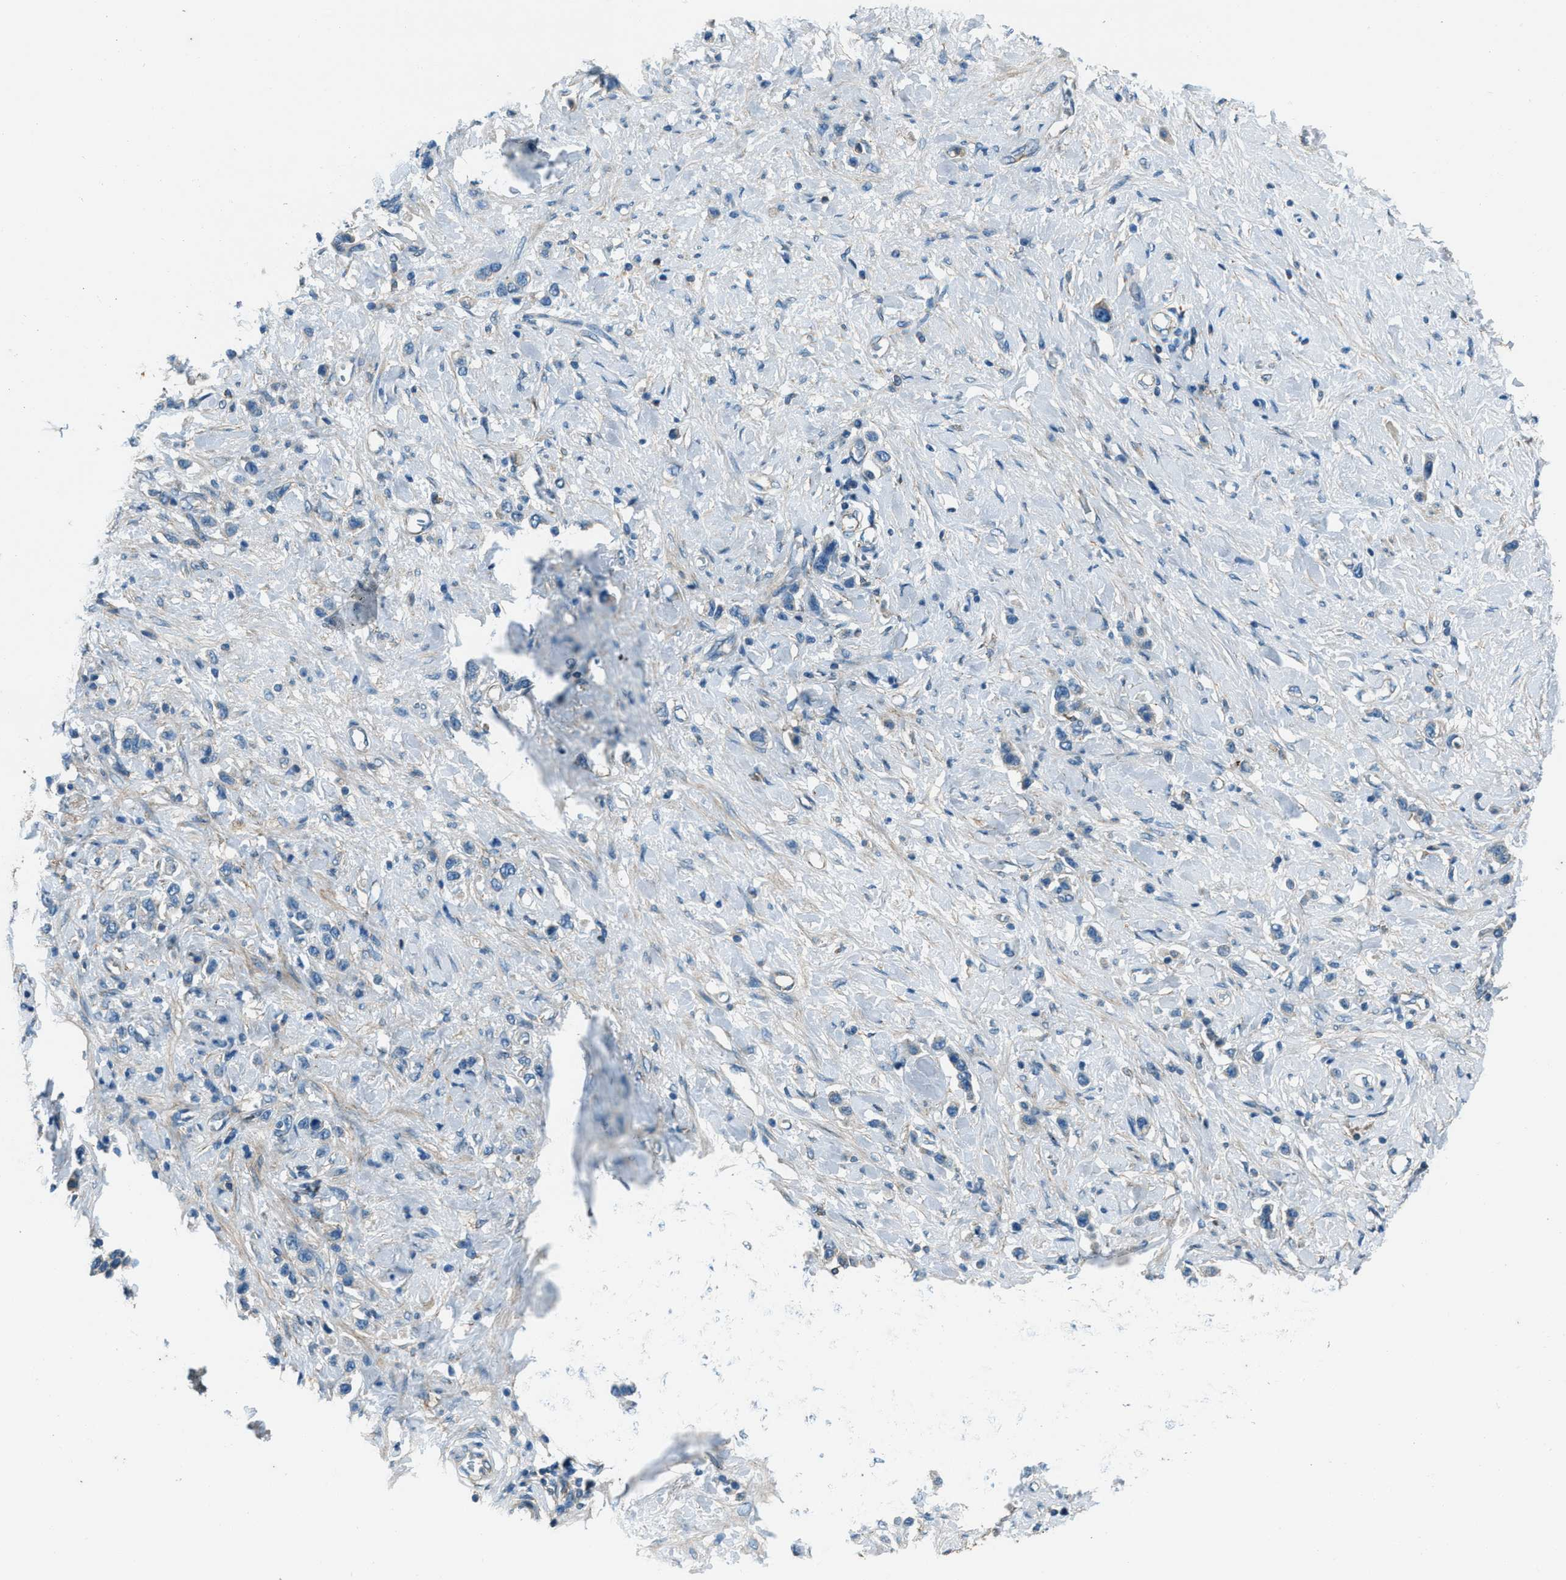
{"staining": {"intensity": "negative", "quantity": "none", "location": "none"}, "tissue": "stomach cancer", "cell_type": "Tumor cells", "image_type": "cancer", "snomed": [{"axis": "morphology", "description": "Adenocarcinoma, NOS"}, {"axis": "topography", "description": "Stomach"}], "caption": "Tumor cells are negative for brown protein staining in stomach cancer (adenocarcinoma). The staining is performed using DAB brown chromogen with nuclei counter-stained in using hematoxylin.", "gene": "SVIL", "patient": {"sex": "female", "age": 65}}